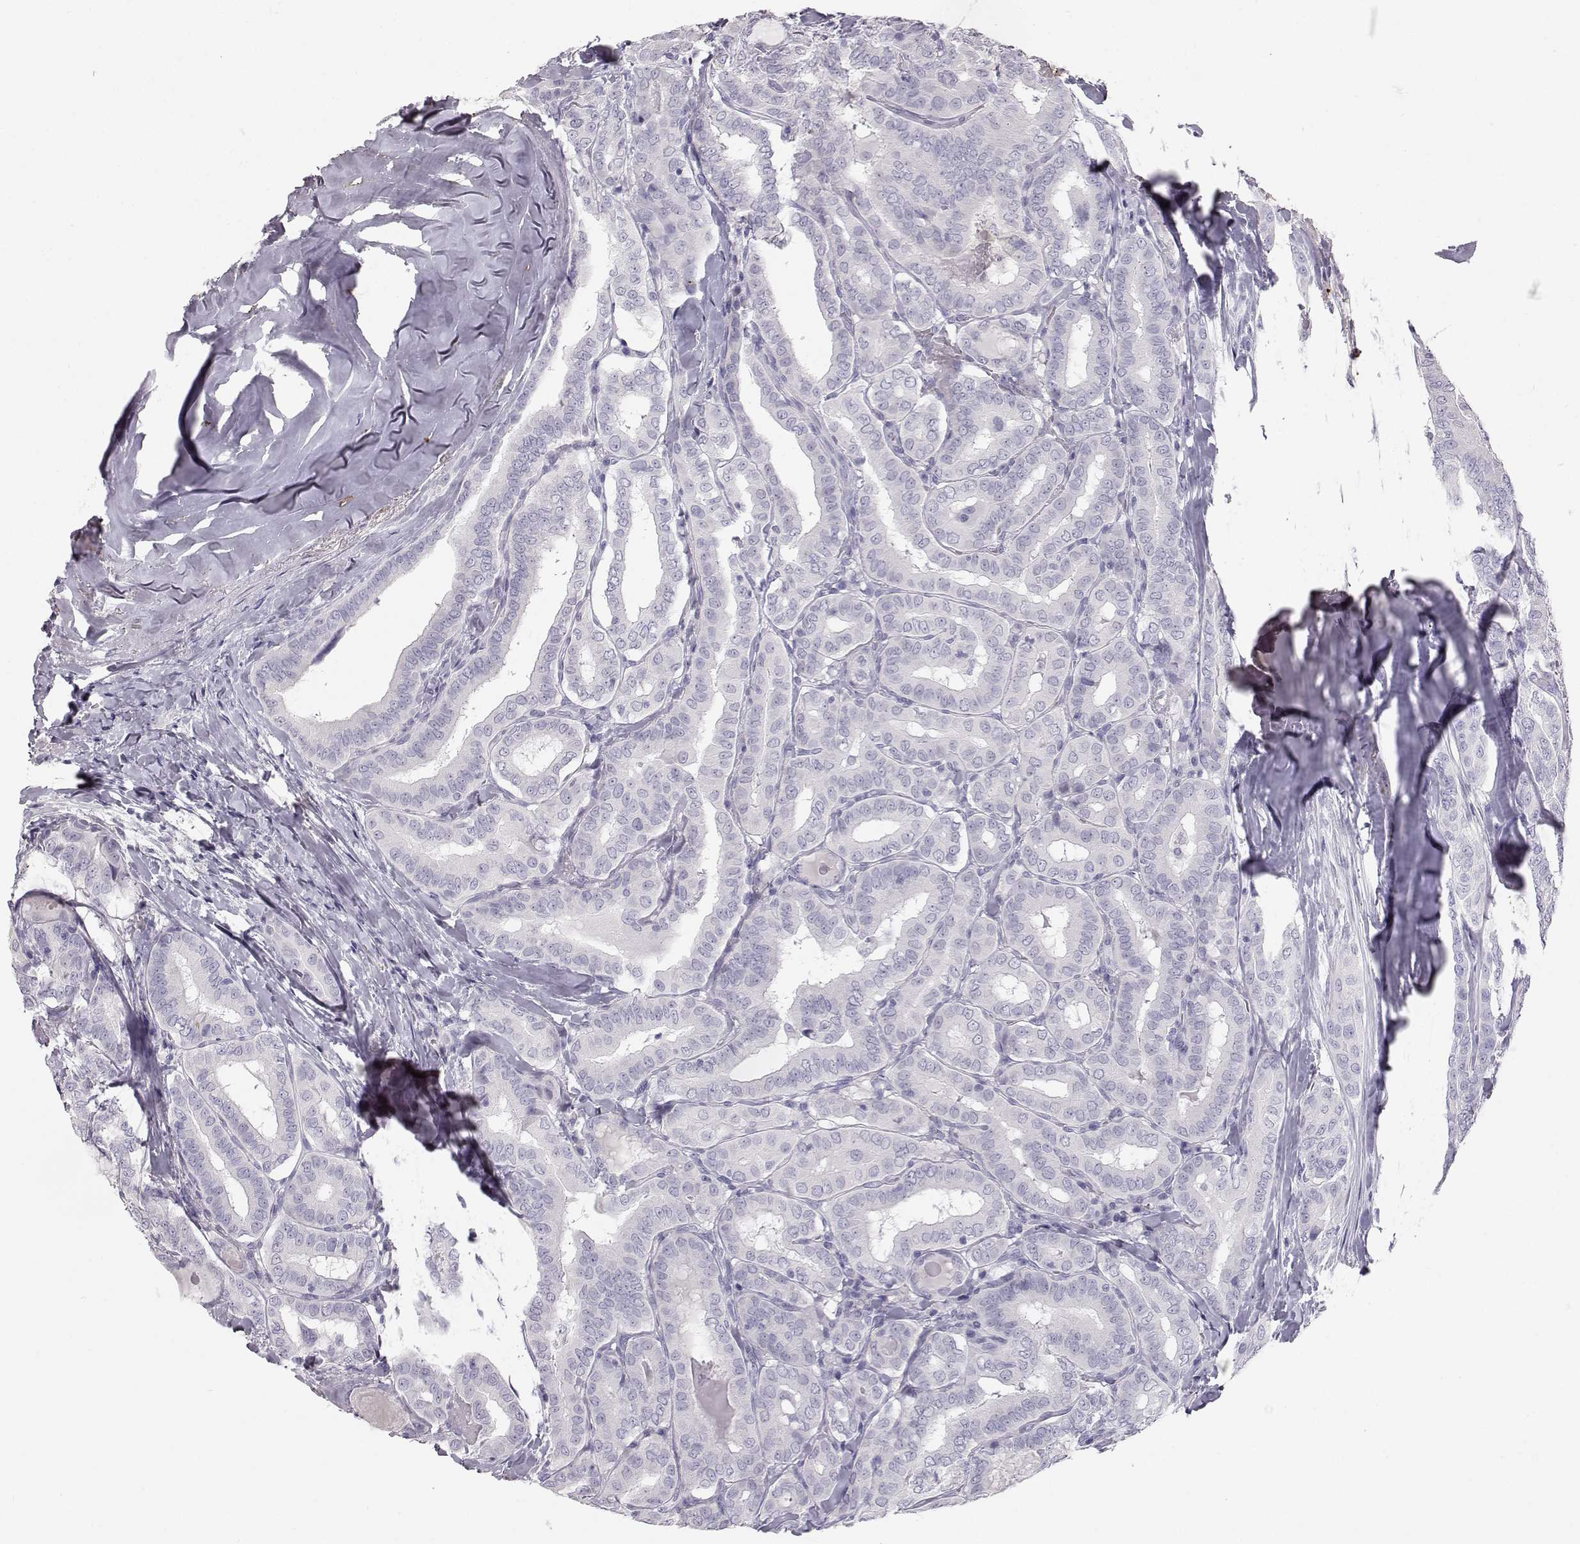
{"staining": {"intensity": "negative", "quantity": "none", "location": "none"}, "tissue": "thyroid cancer", "cell_type": "Tumor cells", "image_type": "cancer", "snomed": [{"axis": "morphology", "description": "Papillary adenocarcinoma, NOS"}, {"axis": "morphology", "description": "Papillary adenoma metastatic"}, {"axis": "topography", "description": "Thyroid gland"}], "caption": "An IHC image of thyroid cancer (papillary adenocarcinoma) is shown. There is no staining in tumor cells of thyroid cancer (papillary adenocarcinoma).", "gene": "KRTAP16-1", "patient": {"sex": "female", "age": 50}}